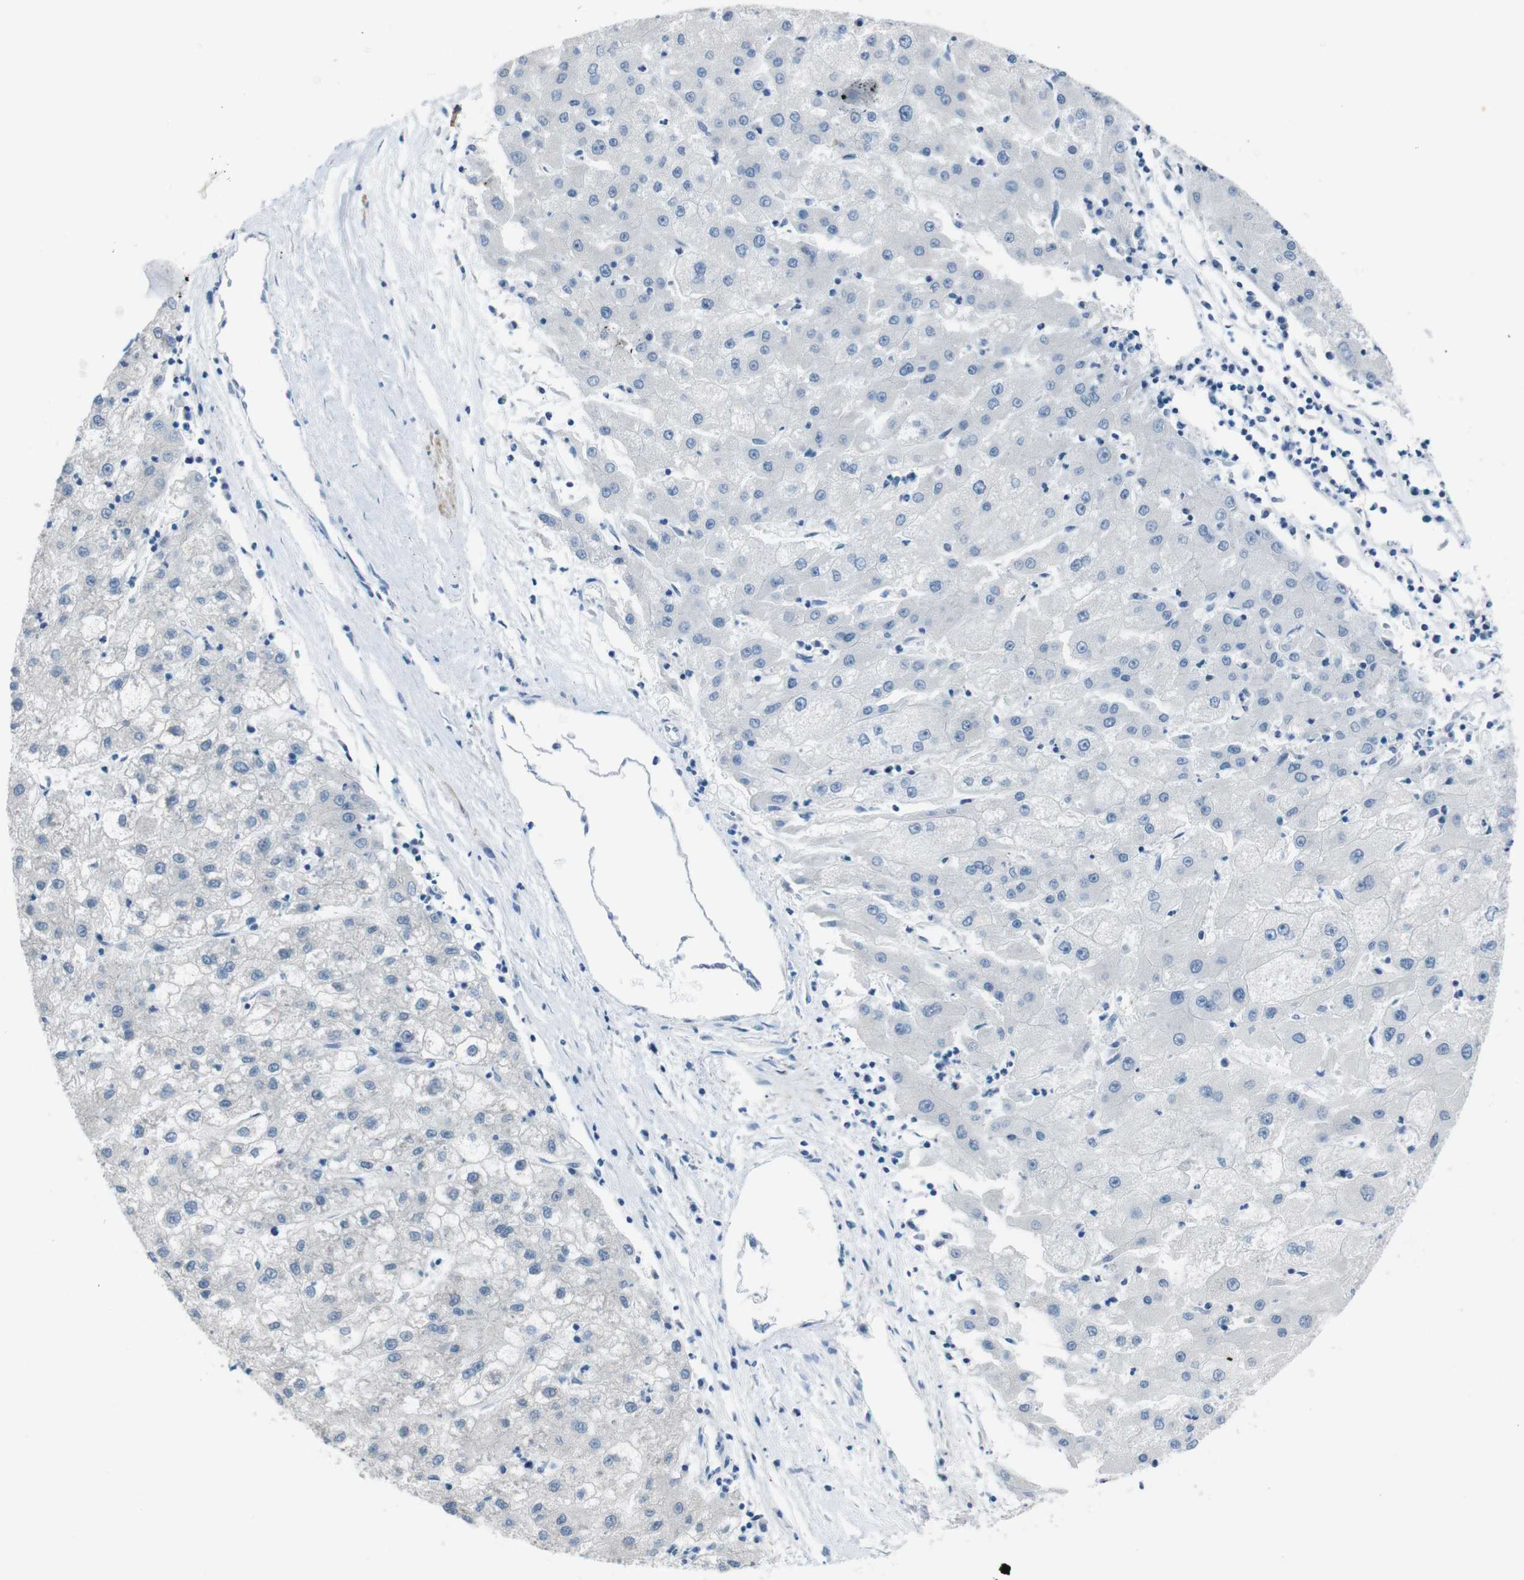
{"staining": {"intensity": "negative", "quantity": "none", "location": "none"}, "tissue": "liver cancer", "cell_type": "Tumor cells", "image_type": "cancer", "snomed": [{"axis": "morphology", "description": "Carcinoma, Hepatocellular, NOS"}, {"axis": "topography", "description": "Liver"}], "caption": "The IHC histopathology image has no significant expression in tumor cells of liver cancer (hepatocellular carcinoma) tissue. (Brightfield microscopy of DAB (3,3'-diaminobenzidine) immunohistochemistry (IHC) at high magnification).", "gene": "HRH2", "patient": {"sex": "male", "age": 72}}